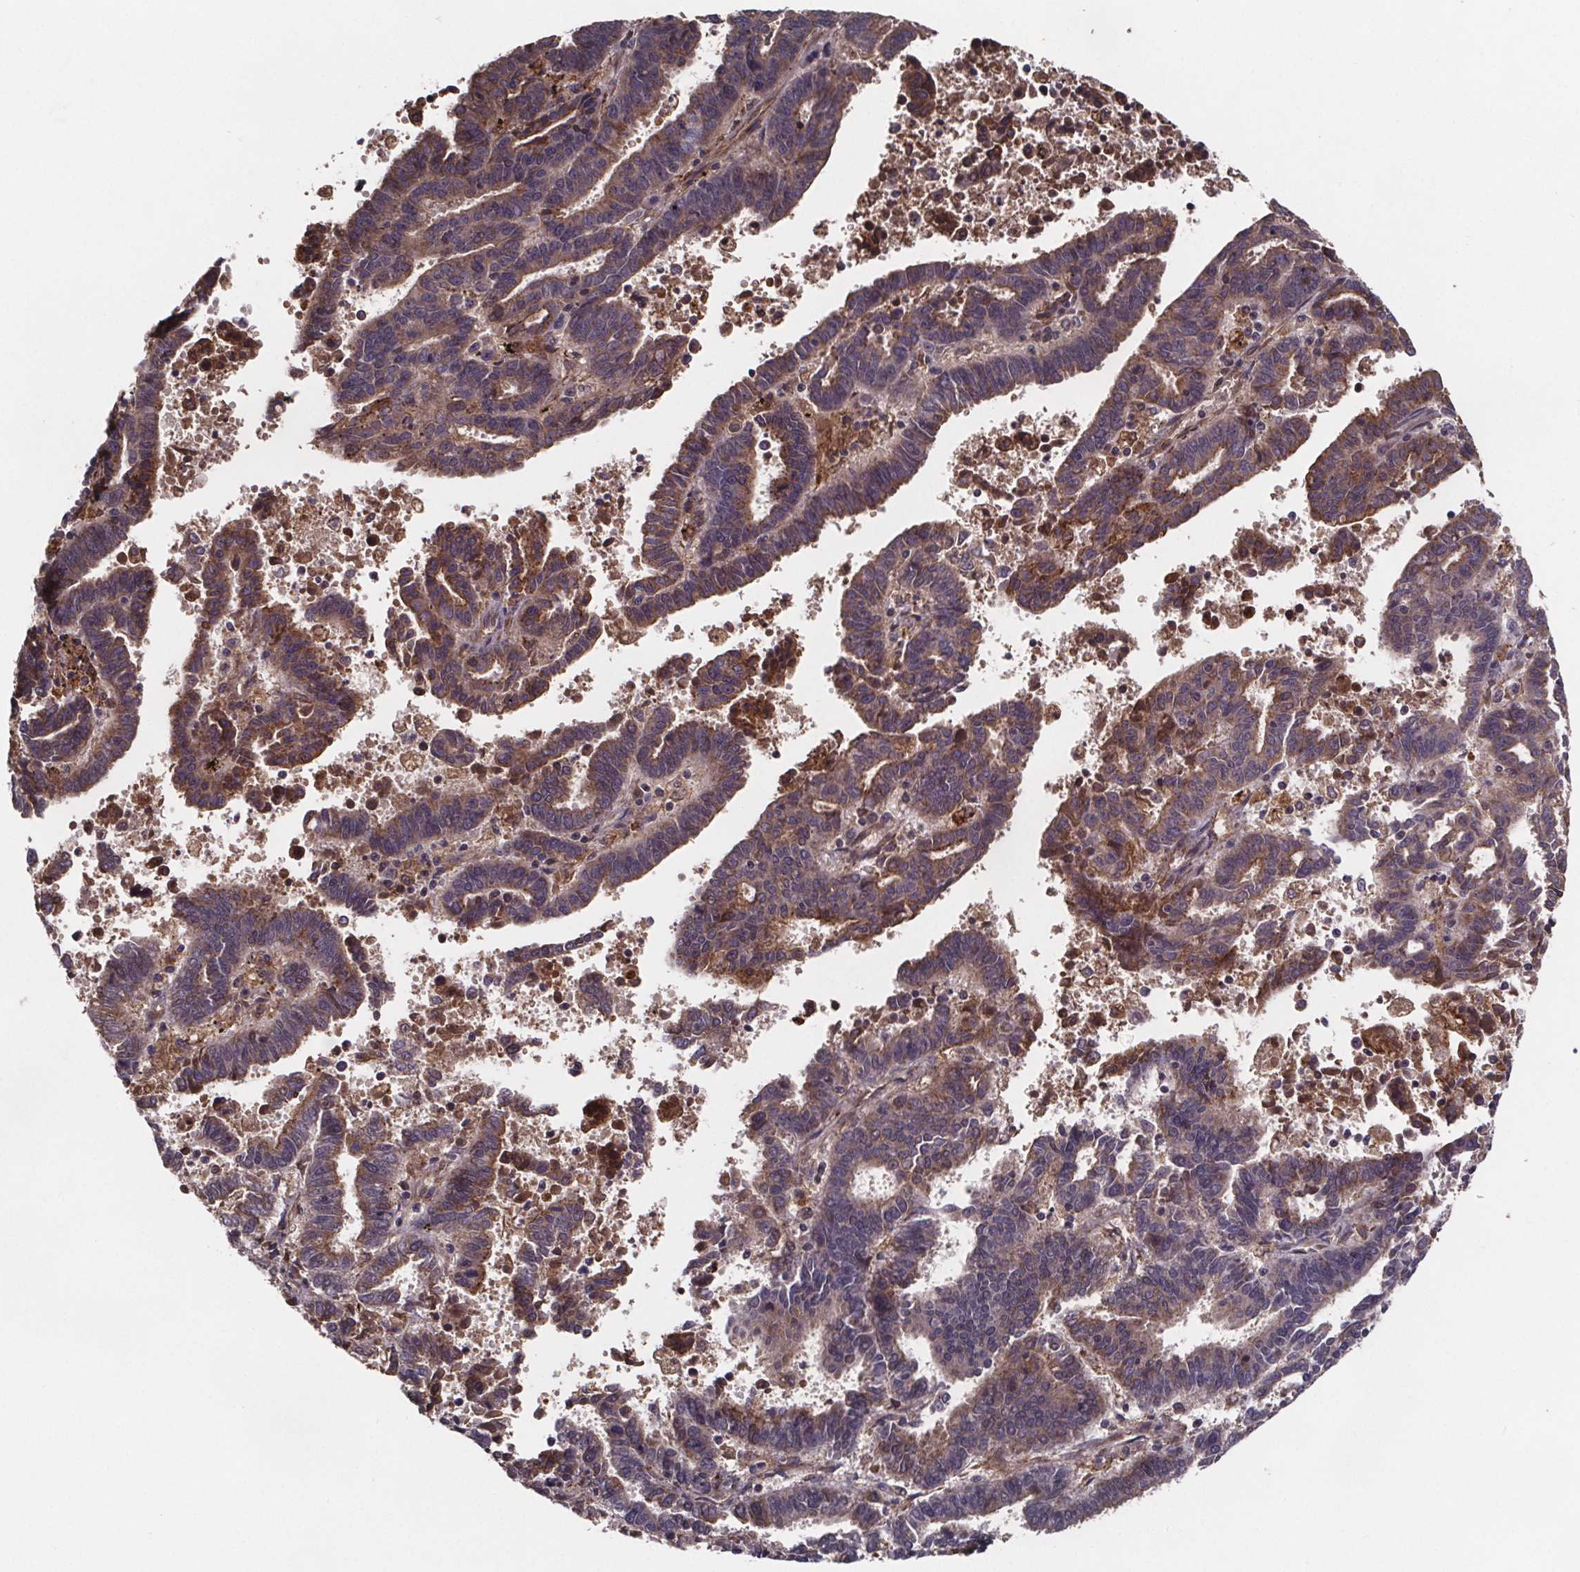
{"staining": {"intensity": "moderate", "quantity": "25%-75%", "location": "cytoplasmic/membranous"}, "tissue": "endometrial cancer", "cell_type": "Tumor cells", "image_type": "cancer", "snomed": [{"axis": "morphology", "description": "Adenocarcinoma, NOS"}, {"axis": "topography", "description": "Uterus"}], "caption": "Immunohistochemical staining of endometrial cancer exhibits medium levels of moderate cytoplasmic/membranous staining in approximately 25%-75% of tumor cells.", "gene": "FASTKD3", "patient": {"sex": "female", "age": 83}}